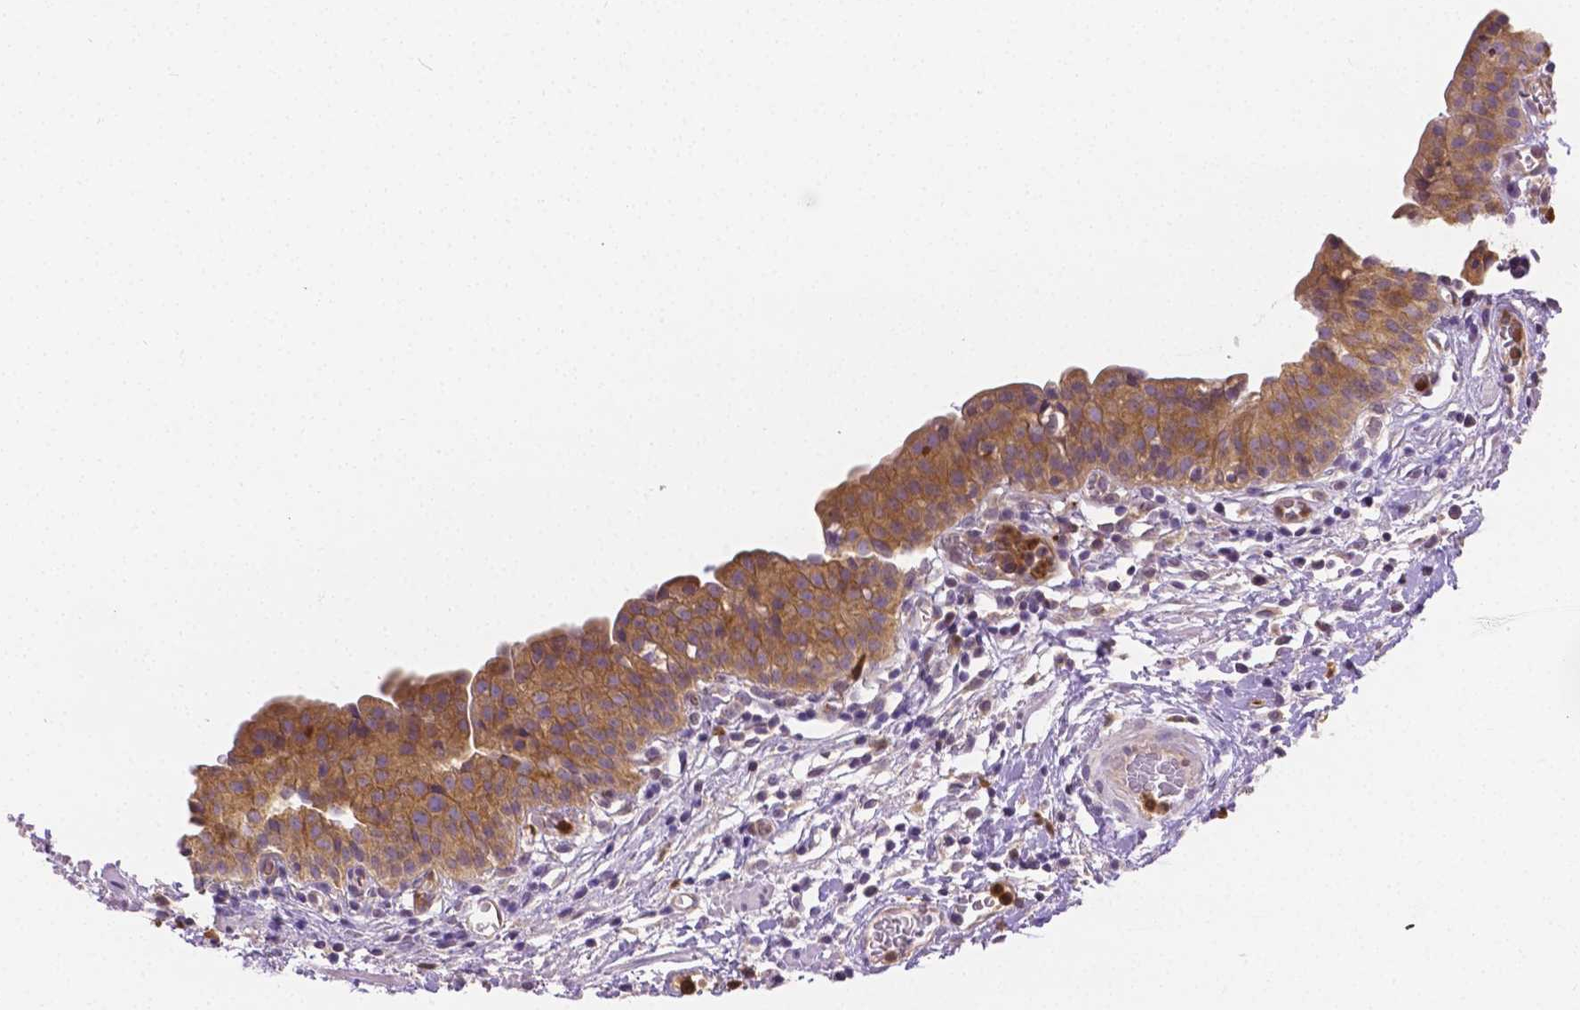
{"staining": {"intensity": "weak", "quantity": ">75%", "location": "cytoplasmic/membranous"}, "tissue": "urinary bladder", "cell_type": "Urothelial cells", "image_type": "normal", "snomed": [{"axis": "morphology", "description": "Normal tissue, NOS"}, {"axis": "morphology", "description": "Inflammation, NOS"}, {"axis": "topography", "description": "Urinary bladder"}], "caption": "Urinary bladder stained with immunohistochemistry (IHC) shows weak cytoplasmic/membranous staining in approximately >75% of urothelial cells.", "gene": "ZNRD2", "patient": {"sex": "male", "age": 57}}